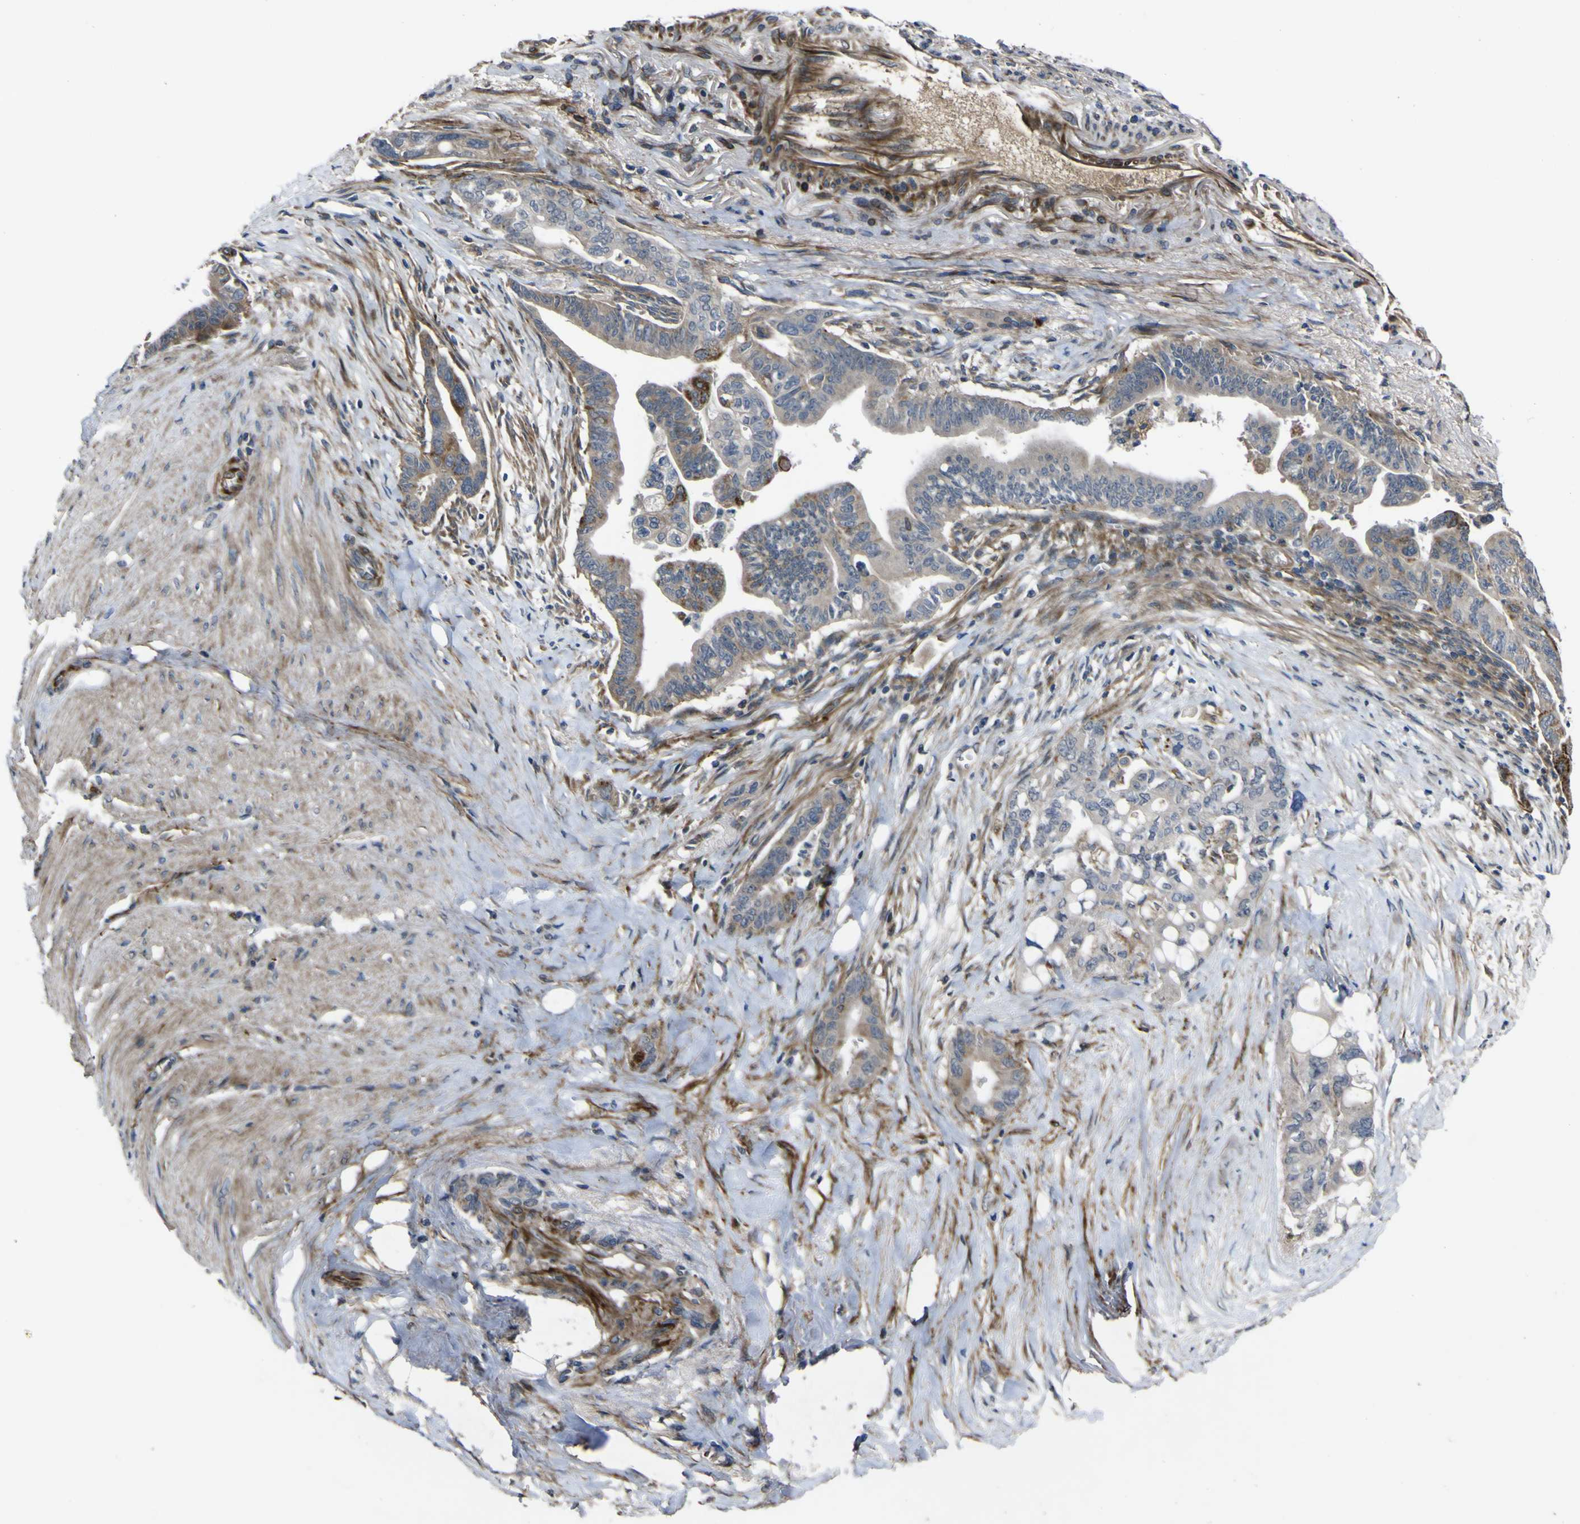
{"staining": {"intensity": "moderate", "quantity": "25%-75%", "location": "cytoplasmic/membranous"}, "tissue": "pancreatic cancer", "cell_type": "Tumor cells", "image_type": "cancer", "snomed": [{"axis": "morphology", "description": "Adenocarcinoma, NOS"}, {"axis": "topography", "description": "Pancreas"}], "caption": "High-power microscopy captured an immunohistochemistry (IHC) histopathology image of adenocarcinoma (pancreatic), revealing moderate cytoplasmic/membranous expression in approximately 25%-75% of tumor cells.", "gene": "GPLD1", "patient": {"sex": "male", "age": 70}}